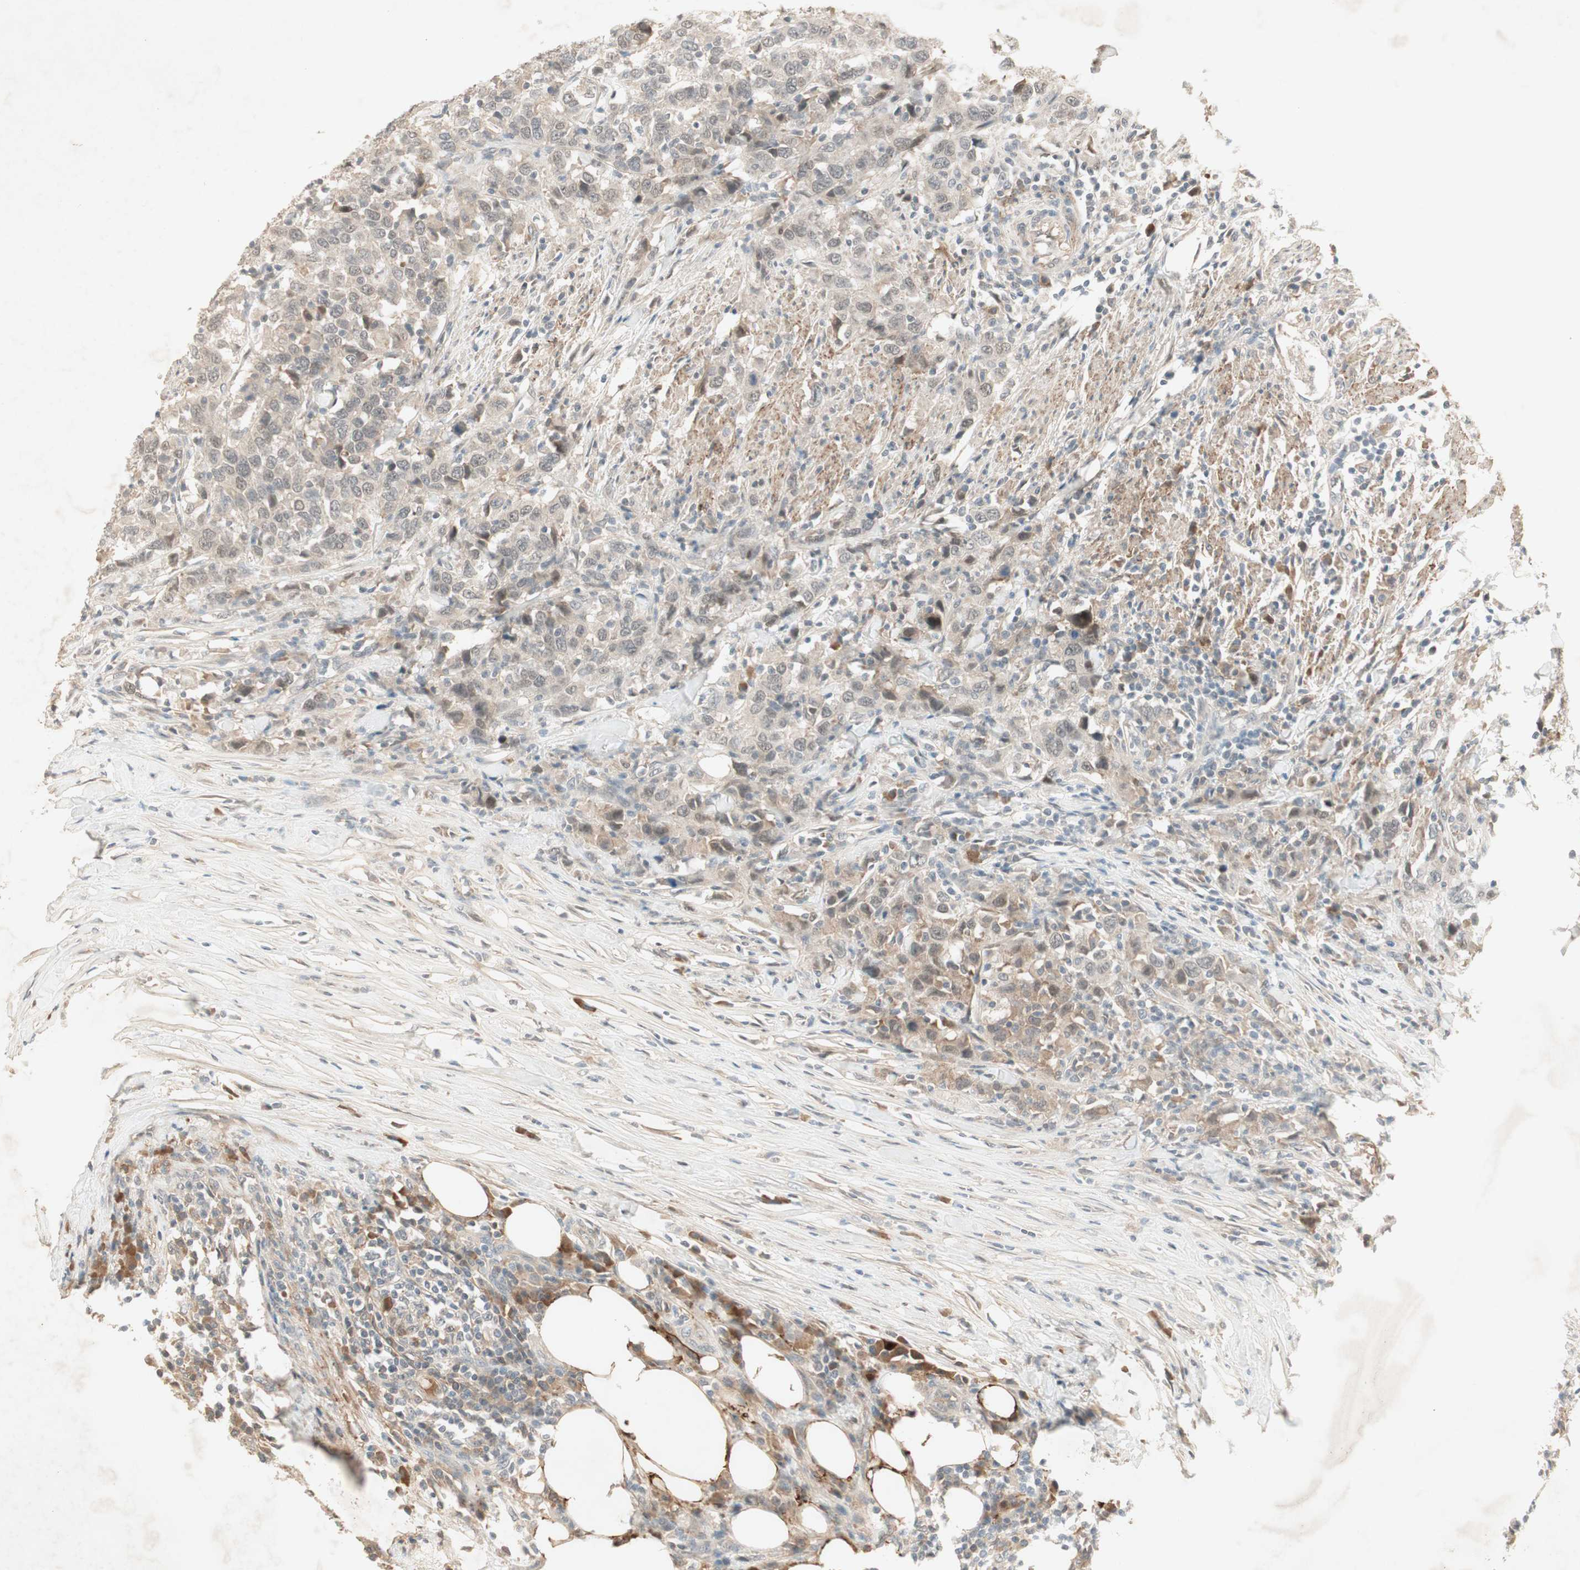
{"staining": {"intensity": "moderate", "quantity": "<25%", "location": "cytoplasmic/membranous,nuclear"}, "tissue": "urothelial cancer", "cell_type": "Tumor cells", "image_type": "cancer", "snomed": [{"axis": "morphology", "description": "Urothelial carcinoma, High grade"}, {"axis": "topography", "description": "Urinary bladder"}], "caption": "This is an image of immunohistochemistry (IHC) staining of urothelial cancer, which shows moderate expression in the cytoplasmic/membranous and nuclear of tumor cells.", "gene": "RNGTT", "patient": {"sex": "male", "age": 61}}